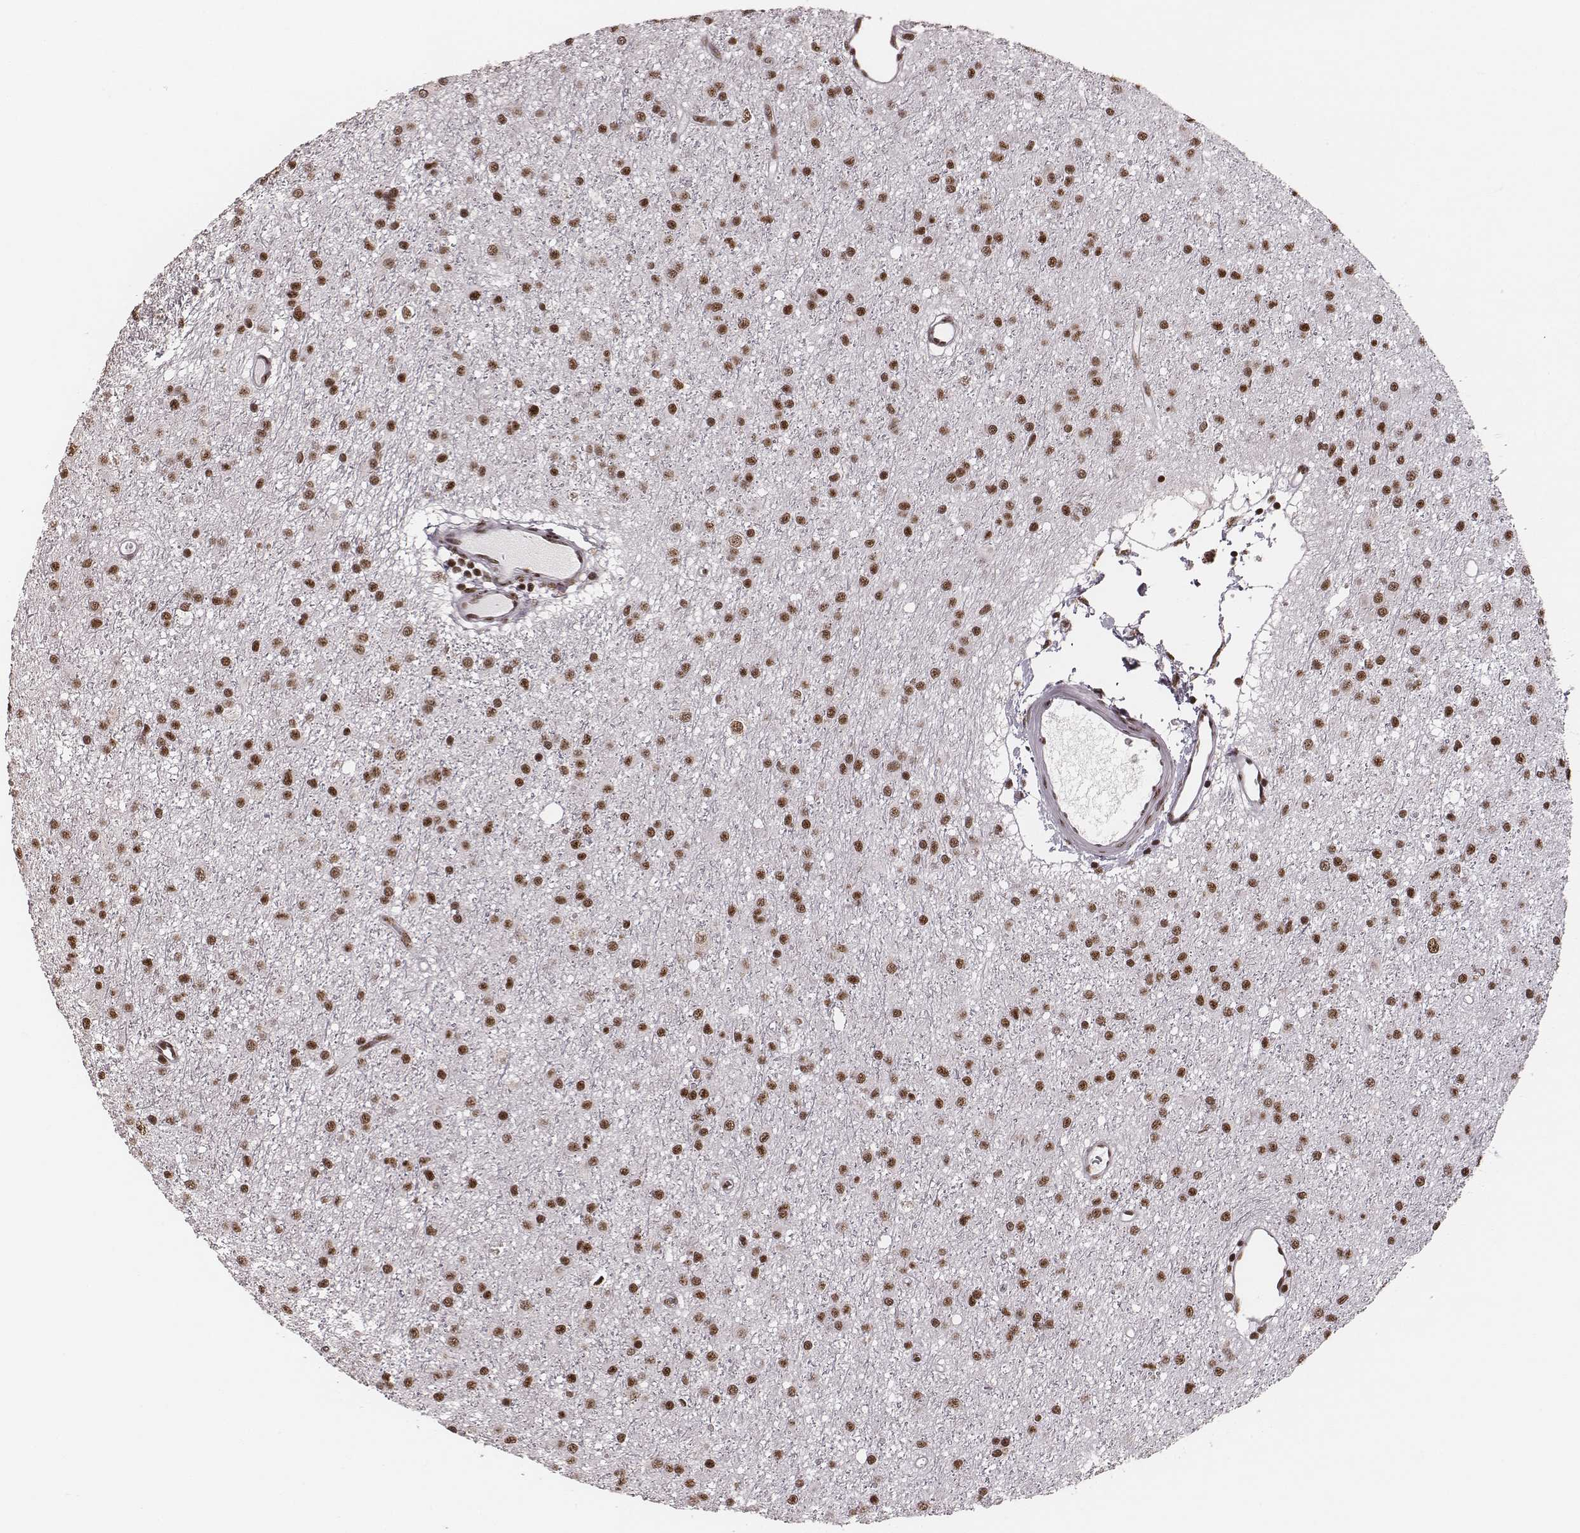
{"staining": {"intensity": "moderate", "quantity": ">75%", "location": "nuclear"}, "tissue": "glioma", "cell_type": "Tumor cells", "image_type": "cancer", "snomed": [{"axis": "morphology", "description": "Glioma, malignant, Low grade"}, {"axis": "topography", "description": "Brain"}], "caption": "The histopathology image exhibits staining of malignant low-grade glioma, revealing moderate nuclear protein expression (brown color) within tumor cells. (IHC, brightfield microscopy, high magnification).", "gene": "LUC7L", "patient": {"sex": "male", "age": 27}}